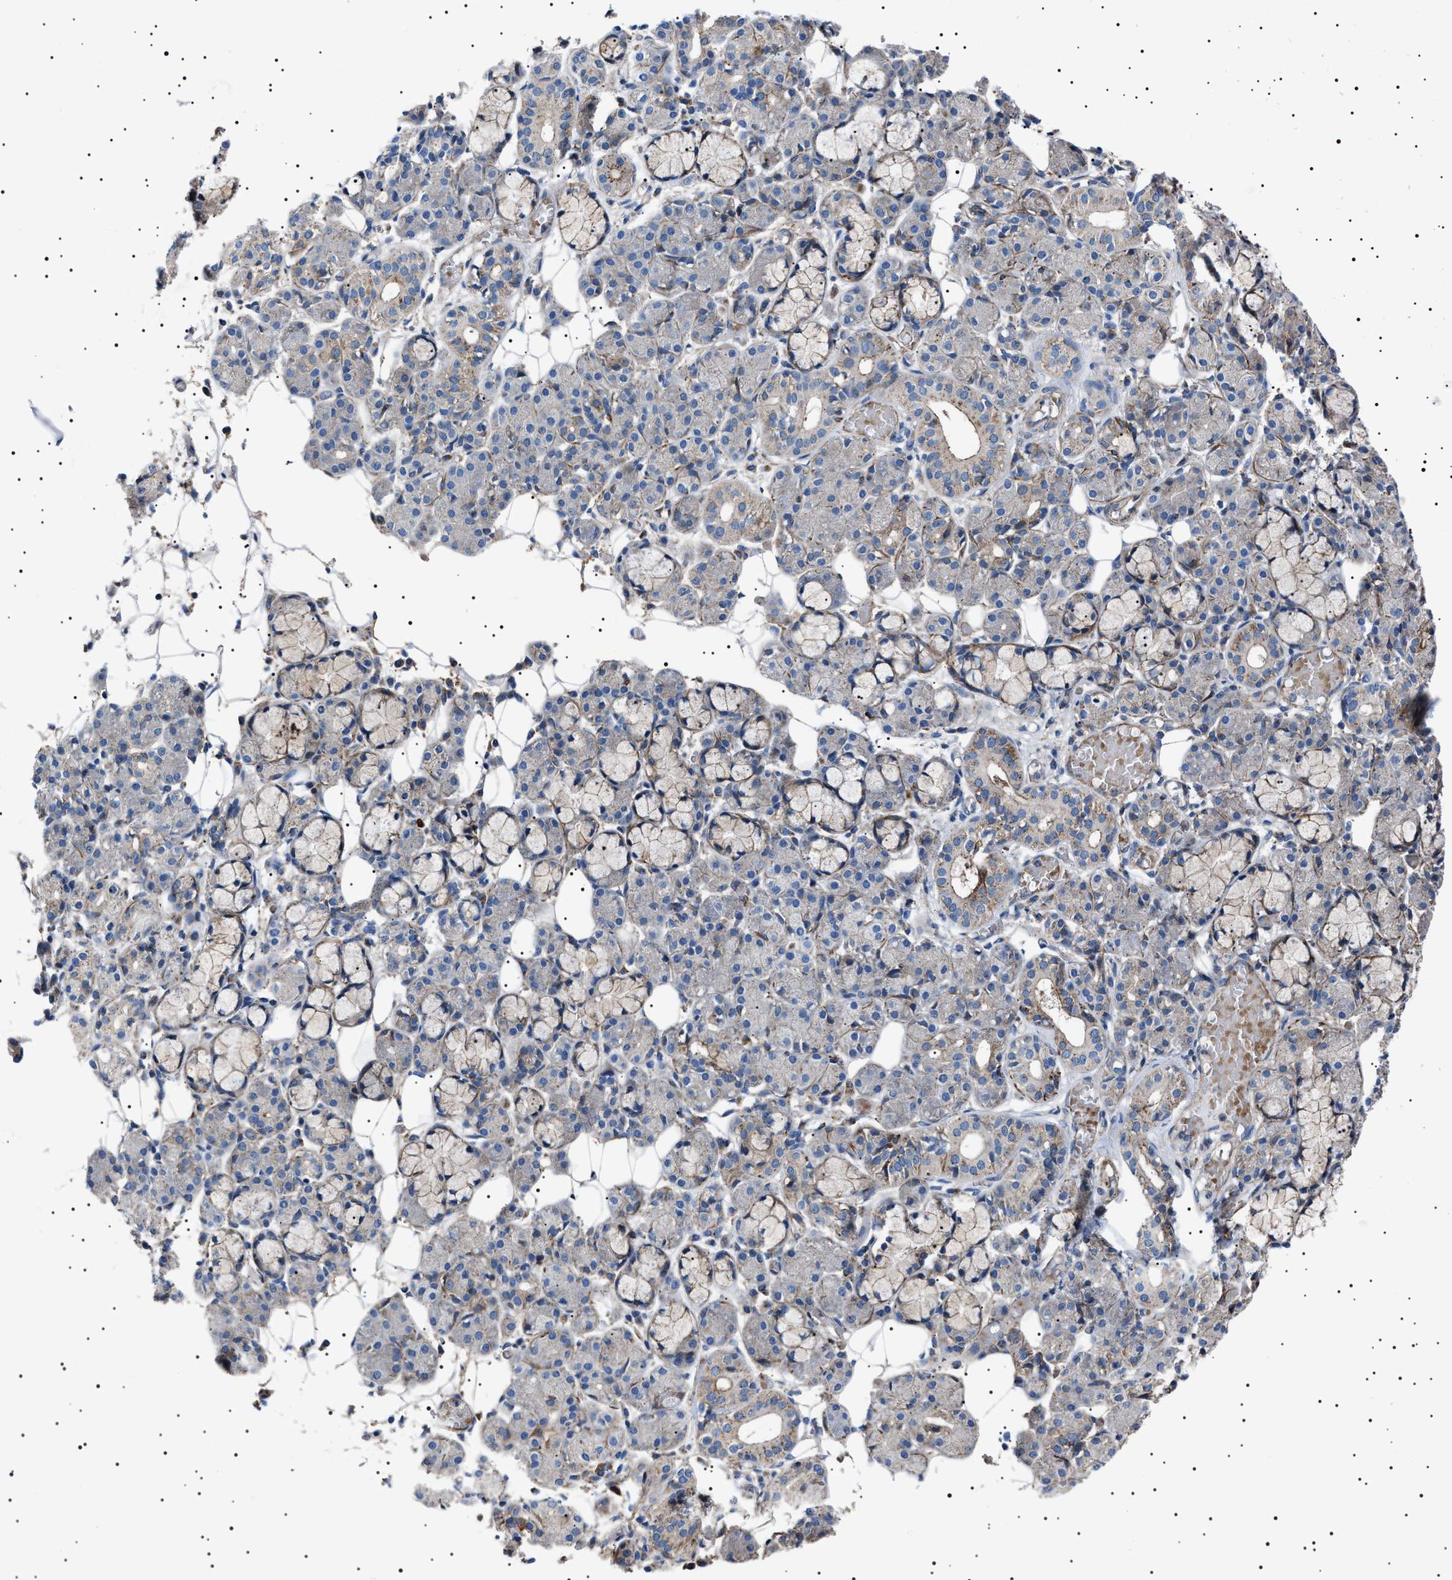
{"staining": {"intensity": "weak", "quantity": "<25%", "location": "cytoplasmic/membranous"}, "tissue": "salivary gland", "cell_type": "Glandular cells", "image_type": "normal", "snomed": [{"axis": "morphology", "description": "Normal tissue, NOS"}, {"axis": "topography", "description": "Salivary gland"}], "caption": "Micrograph shows no significant protein expression in glandular cells of normal salivary gland. (Immunohistochemistry (ihc), brightfield microscopy, high magnification).", "gene": "NEU1", "patient": {"sex": "male", "age": 63}}